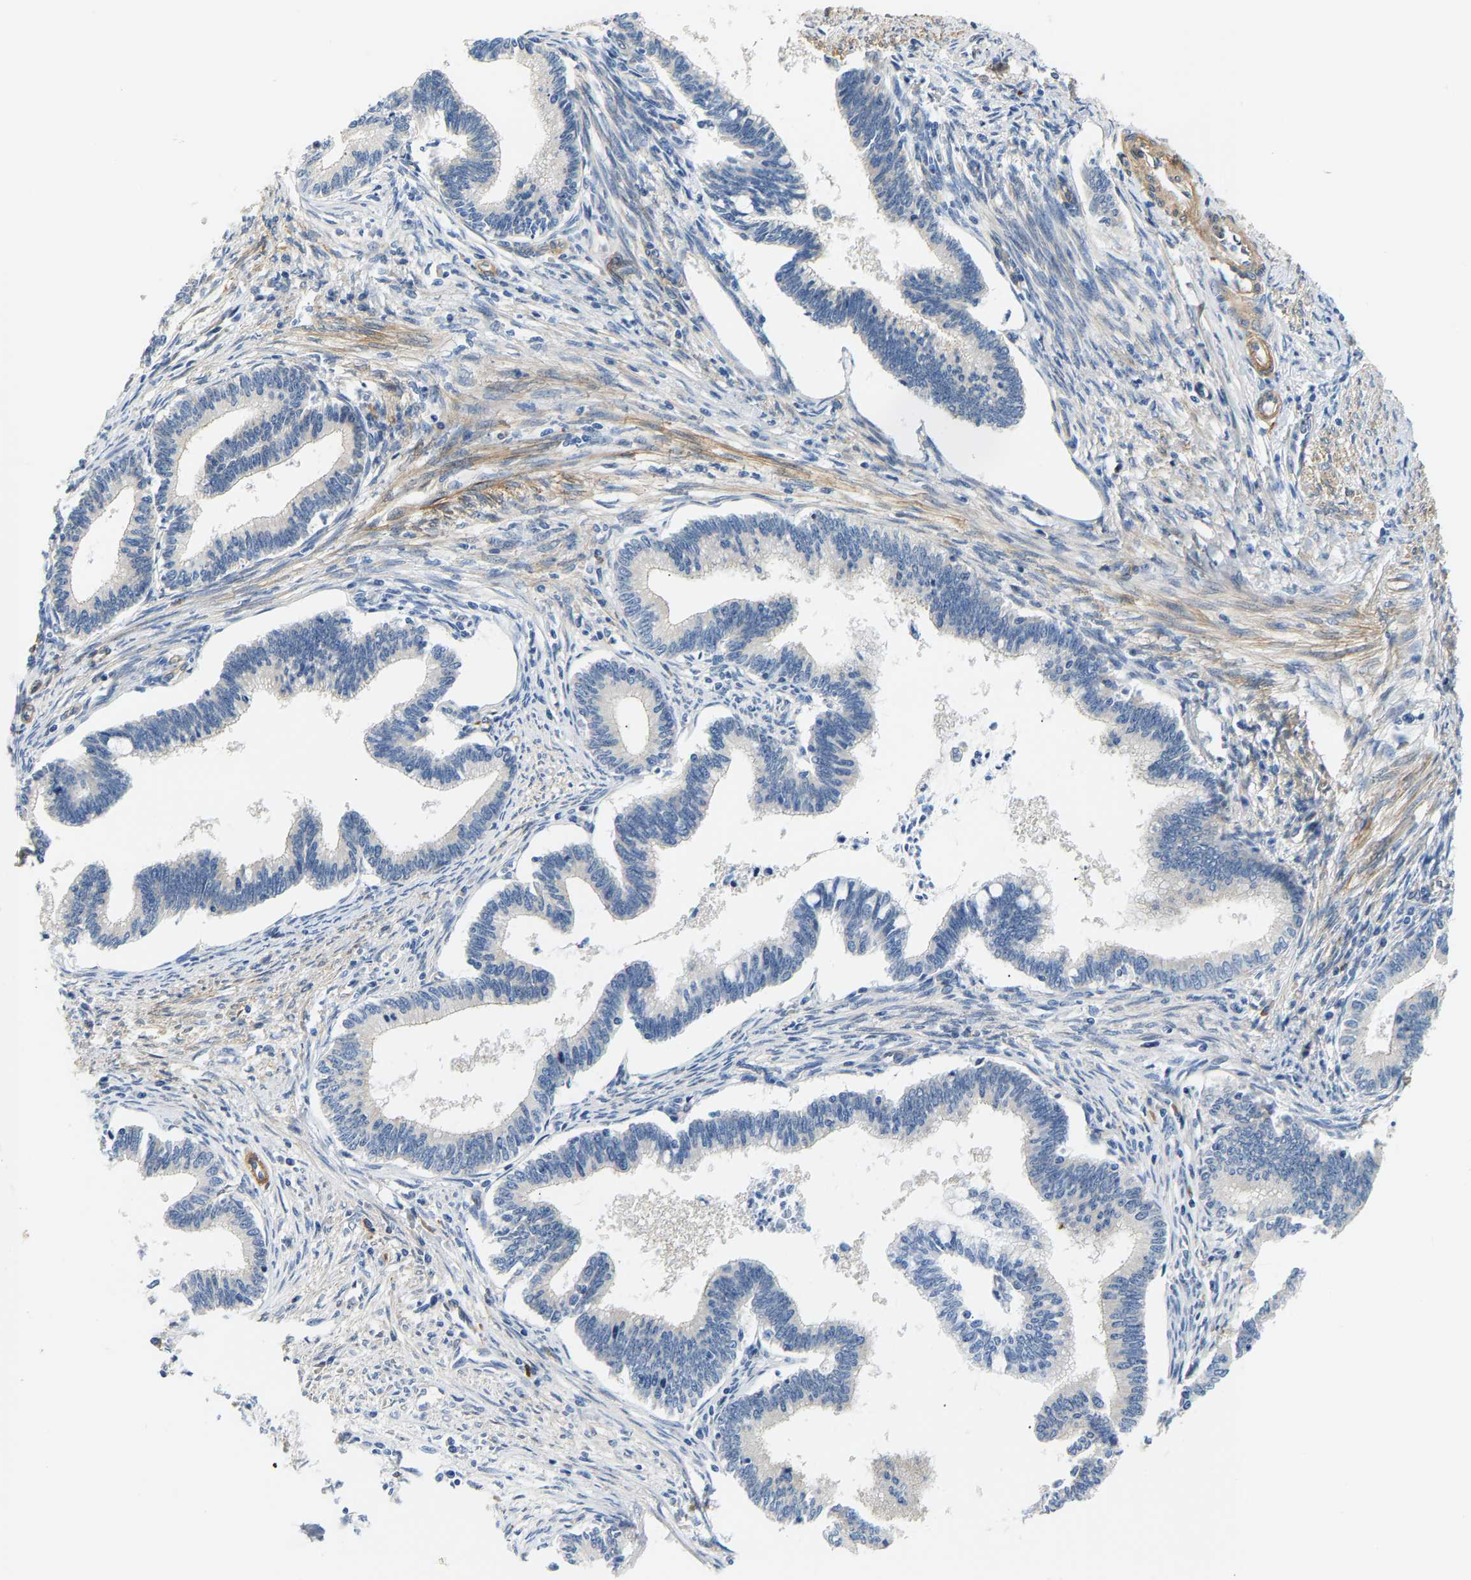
{"staining": {"intensity": "negative", "quantity": "none", "location": "none"}, "tissue": "cervical cancer", "cell_type": "Tumor cells", "image_type": "cancer", "snomed": [{"axis": "morphology", "description": "Adenocarcinoma, NOS"}, {"axis": "topography", "description": "Cervix"}], "caption": "The immunohistochemistry image has no significant positivity in tumor cells of cervical adenocarcinoma tissue.", "gene": "PAWR", "patient": {"sex": "female", "age": 36}}